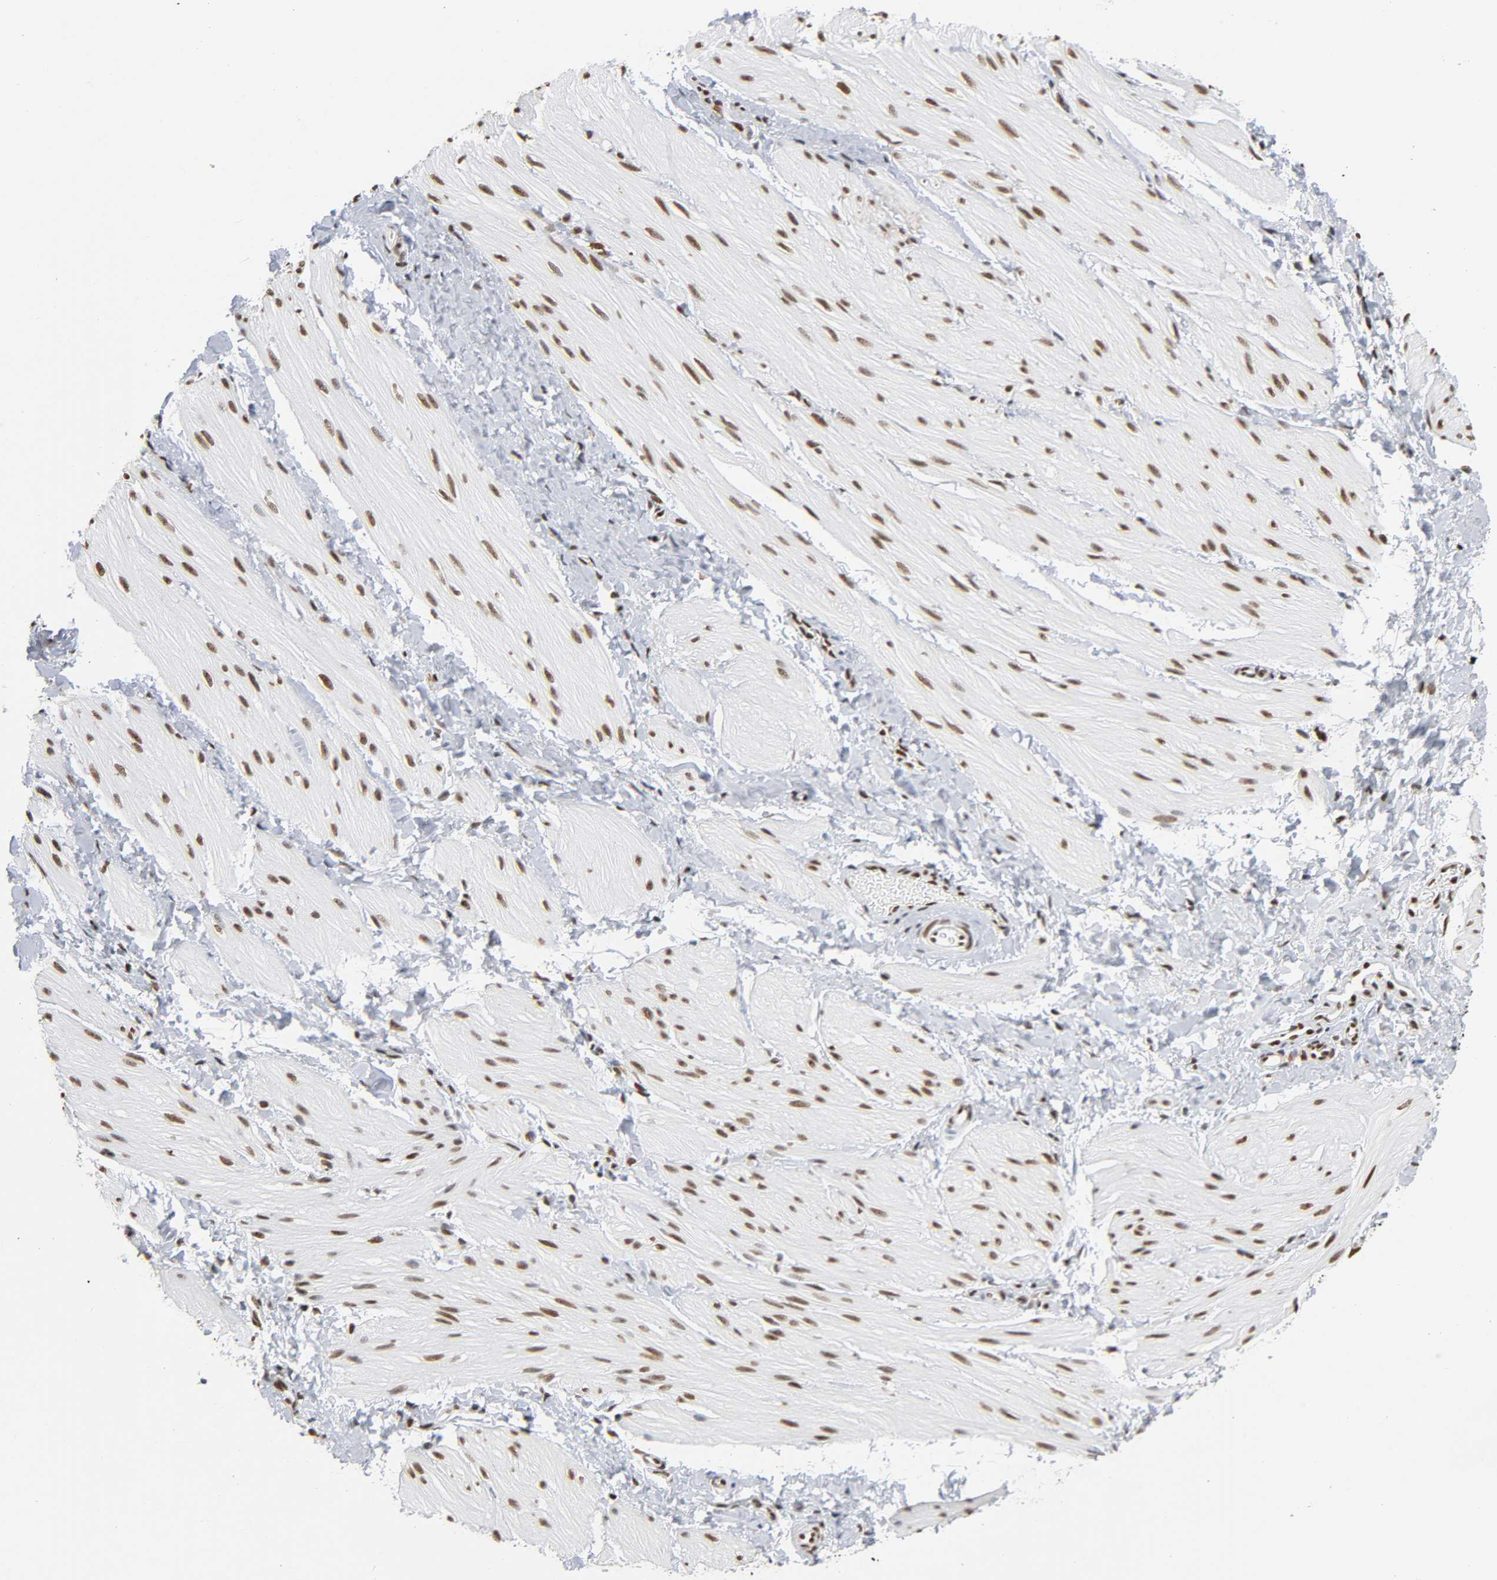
{"staining": {"intensity": "moderate", "quantity": ">75%", "location": "nuclear"}, "tissue": "smooth muscle", "cell_type": "Smooth muscle cells", "image_type": "normal", "snomed": [{"axis": "morphology", "description": "Normal tissue, NOS"}, {"axis": "topography", "description": "Smooth muscle"}], "caption": "IHC histopathology image of unremarkable smooth muscle: smooth muscle stained using immunohistochemistry (IHC) exhibits medium levels of moderate protein expression localized specifically in the nuclear of smooth muscle cells, appearing as a nuclear brown color.", "gene": "SUMO1", "patient": {"sex": "male", "age": 16}}